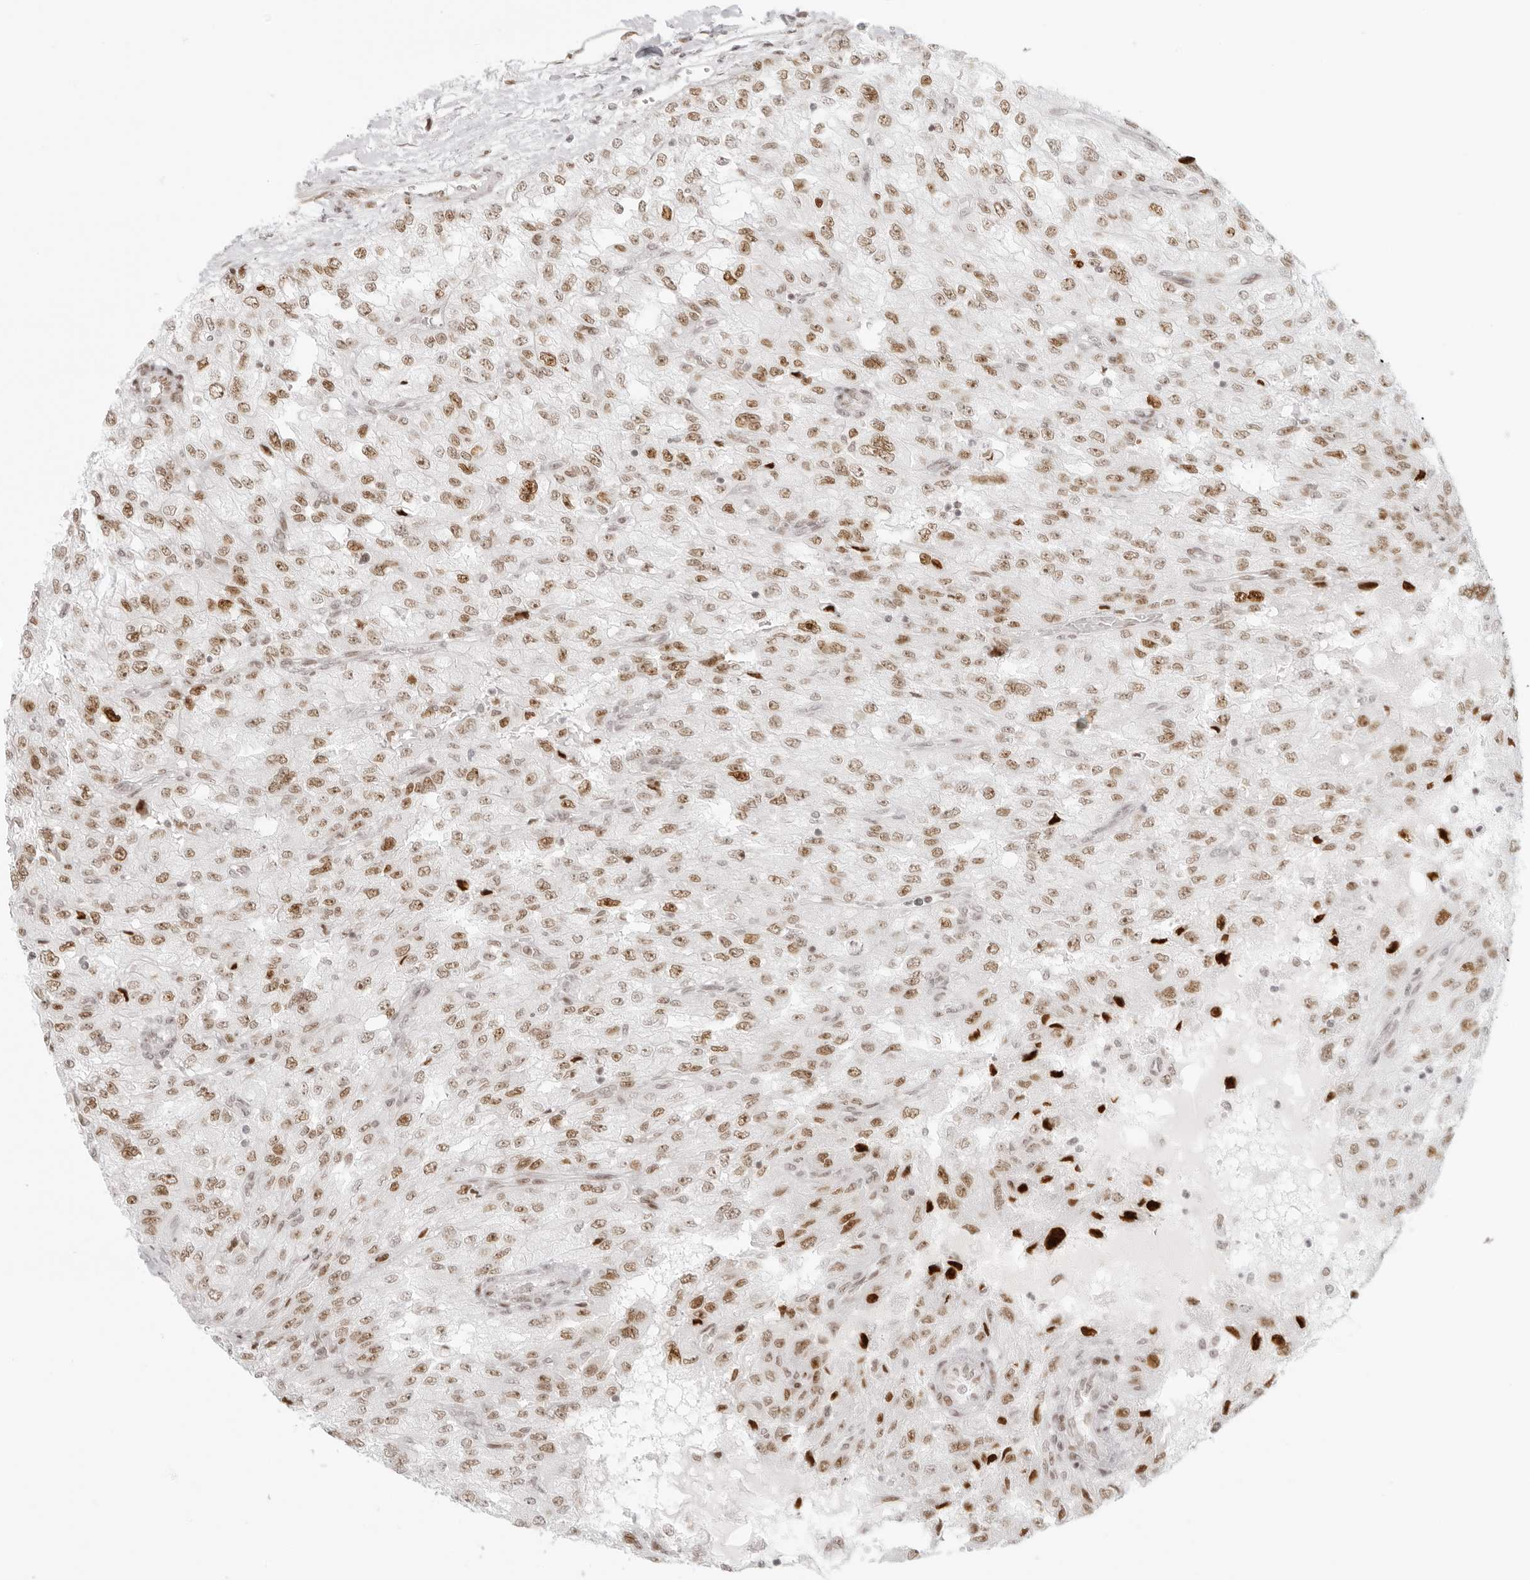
{"staining": {"intensity": "moderate", "quantity": ">75%", "location": "nuclear"}, "tissue": "renal cancer", "cell_type": "Tumor cells", "image_type": "cancer", "snomed": [{"axis": "morphology", "description": "Adenocarcinoma, NOS"}, {"axis": "topography", "description": "Kidney"}], "caption": "About >75% of tumor cells in renal adenocarcinoma demonstrate moderate nuclear protein expression as visualized by brown immunohistochemical staining.", "gene": "RCC1", "patient": {"sex": "female", "age": 54}}